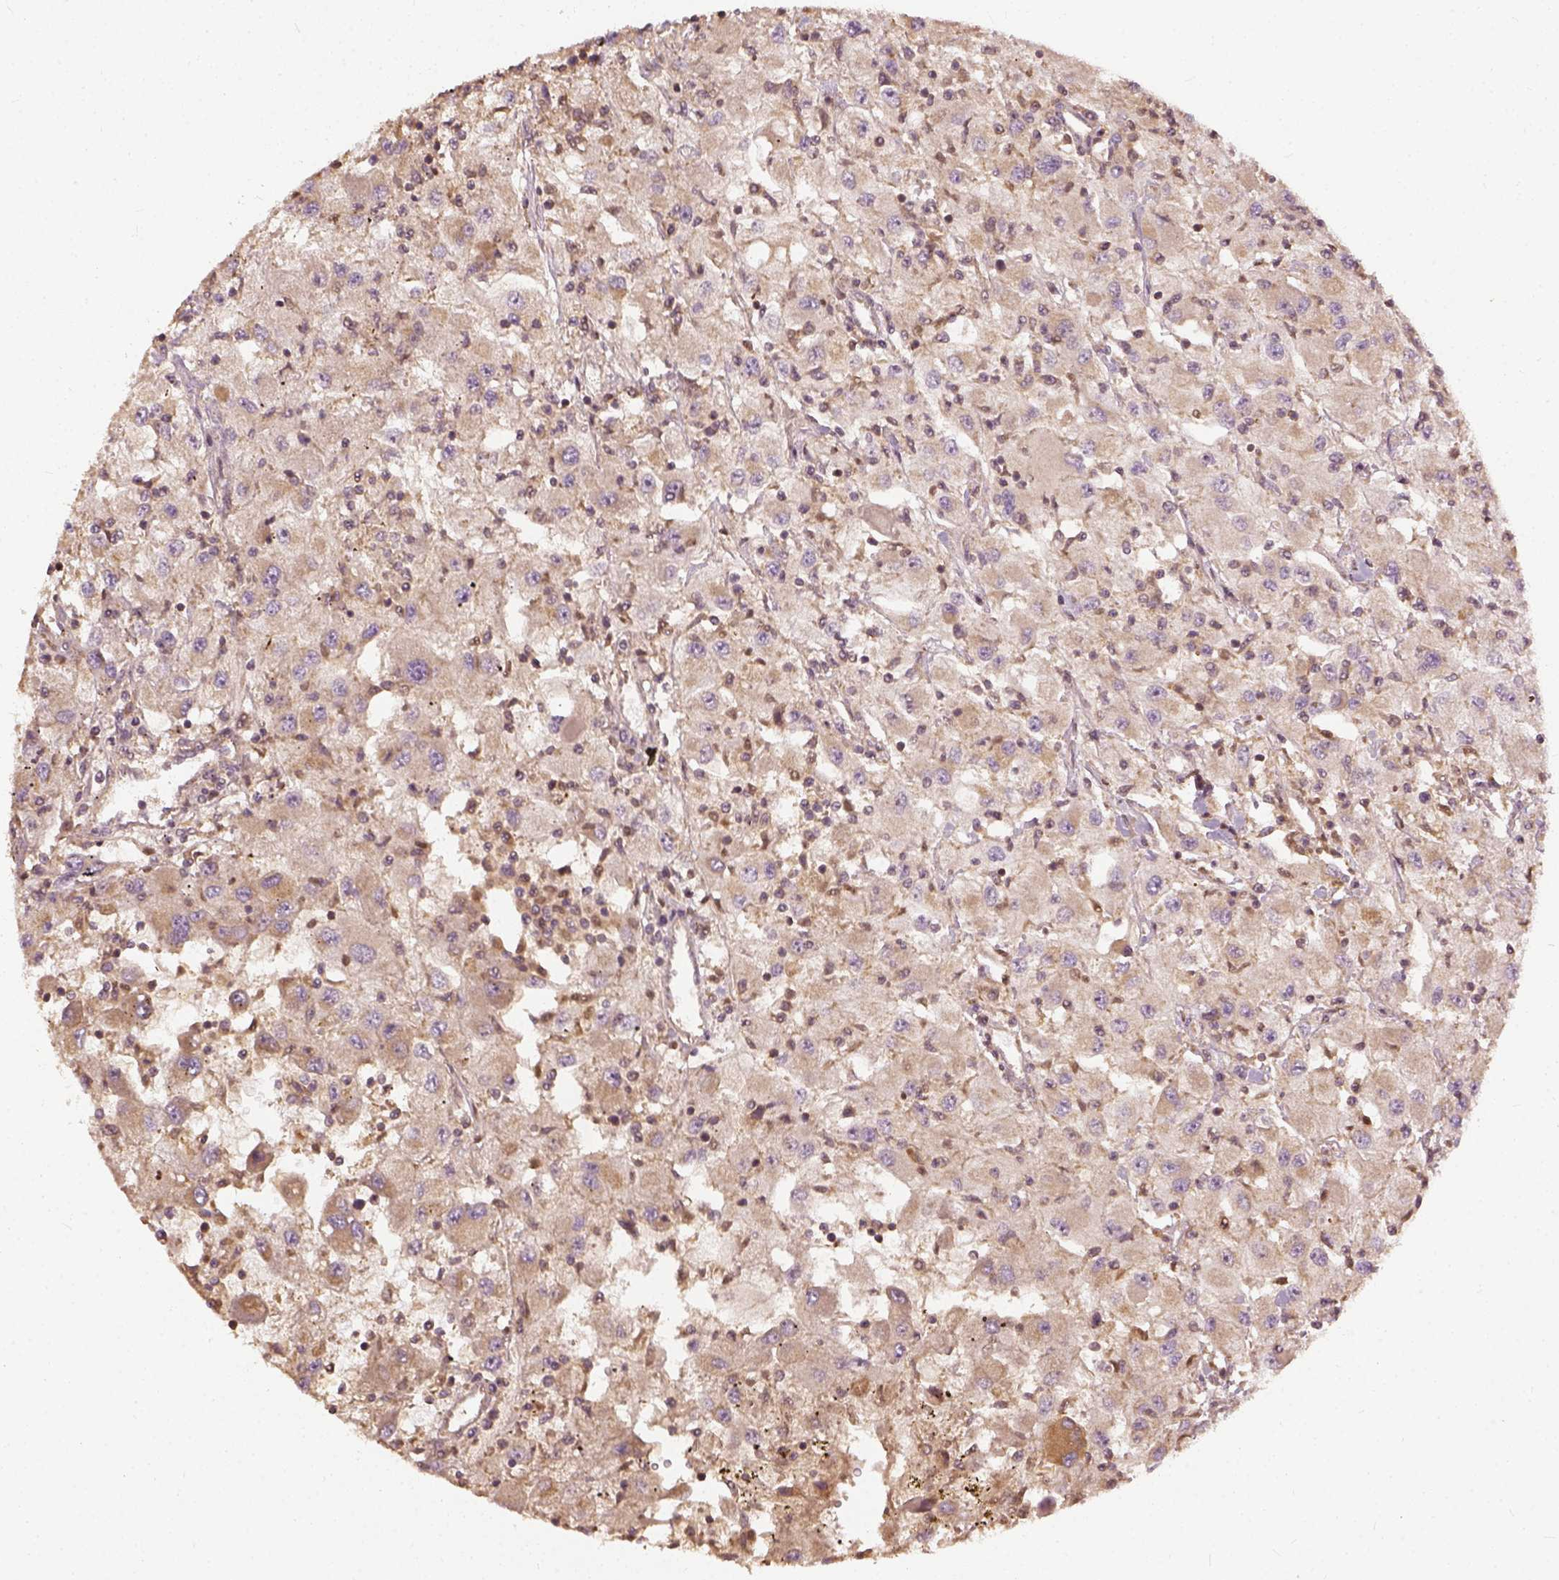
{"staining": {"intensity": "weak", "quantity": "25%-75%", "location": "cytoplasmic/membranous"}, "tissue": "renal cancer", "cell_type": "Tumor cells", "image_type": "cancer", "snomed": [{"axis": "morphology", "description": "Adenocarcinoma, NOS"}, {"axis": "topography", "description": "Kidney"}], "caption": "A low amount of weak cytoplasmic/membranous staining is appreciated in about 25%-75% of tumor cells in renal adenocarcinoma tissue.", "gene": "VEGFA", "patient": {"sex": "female", "age": 67}}